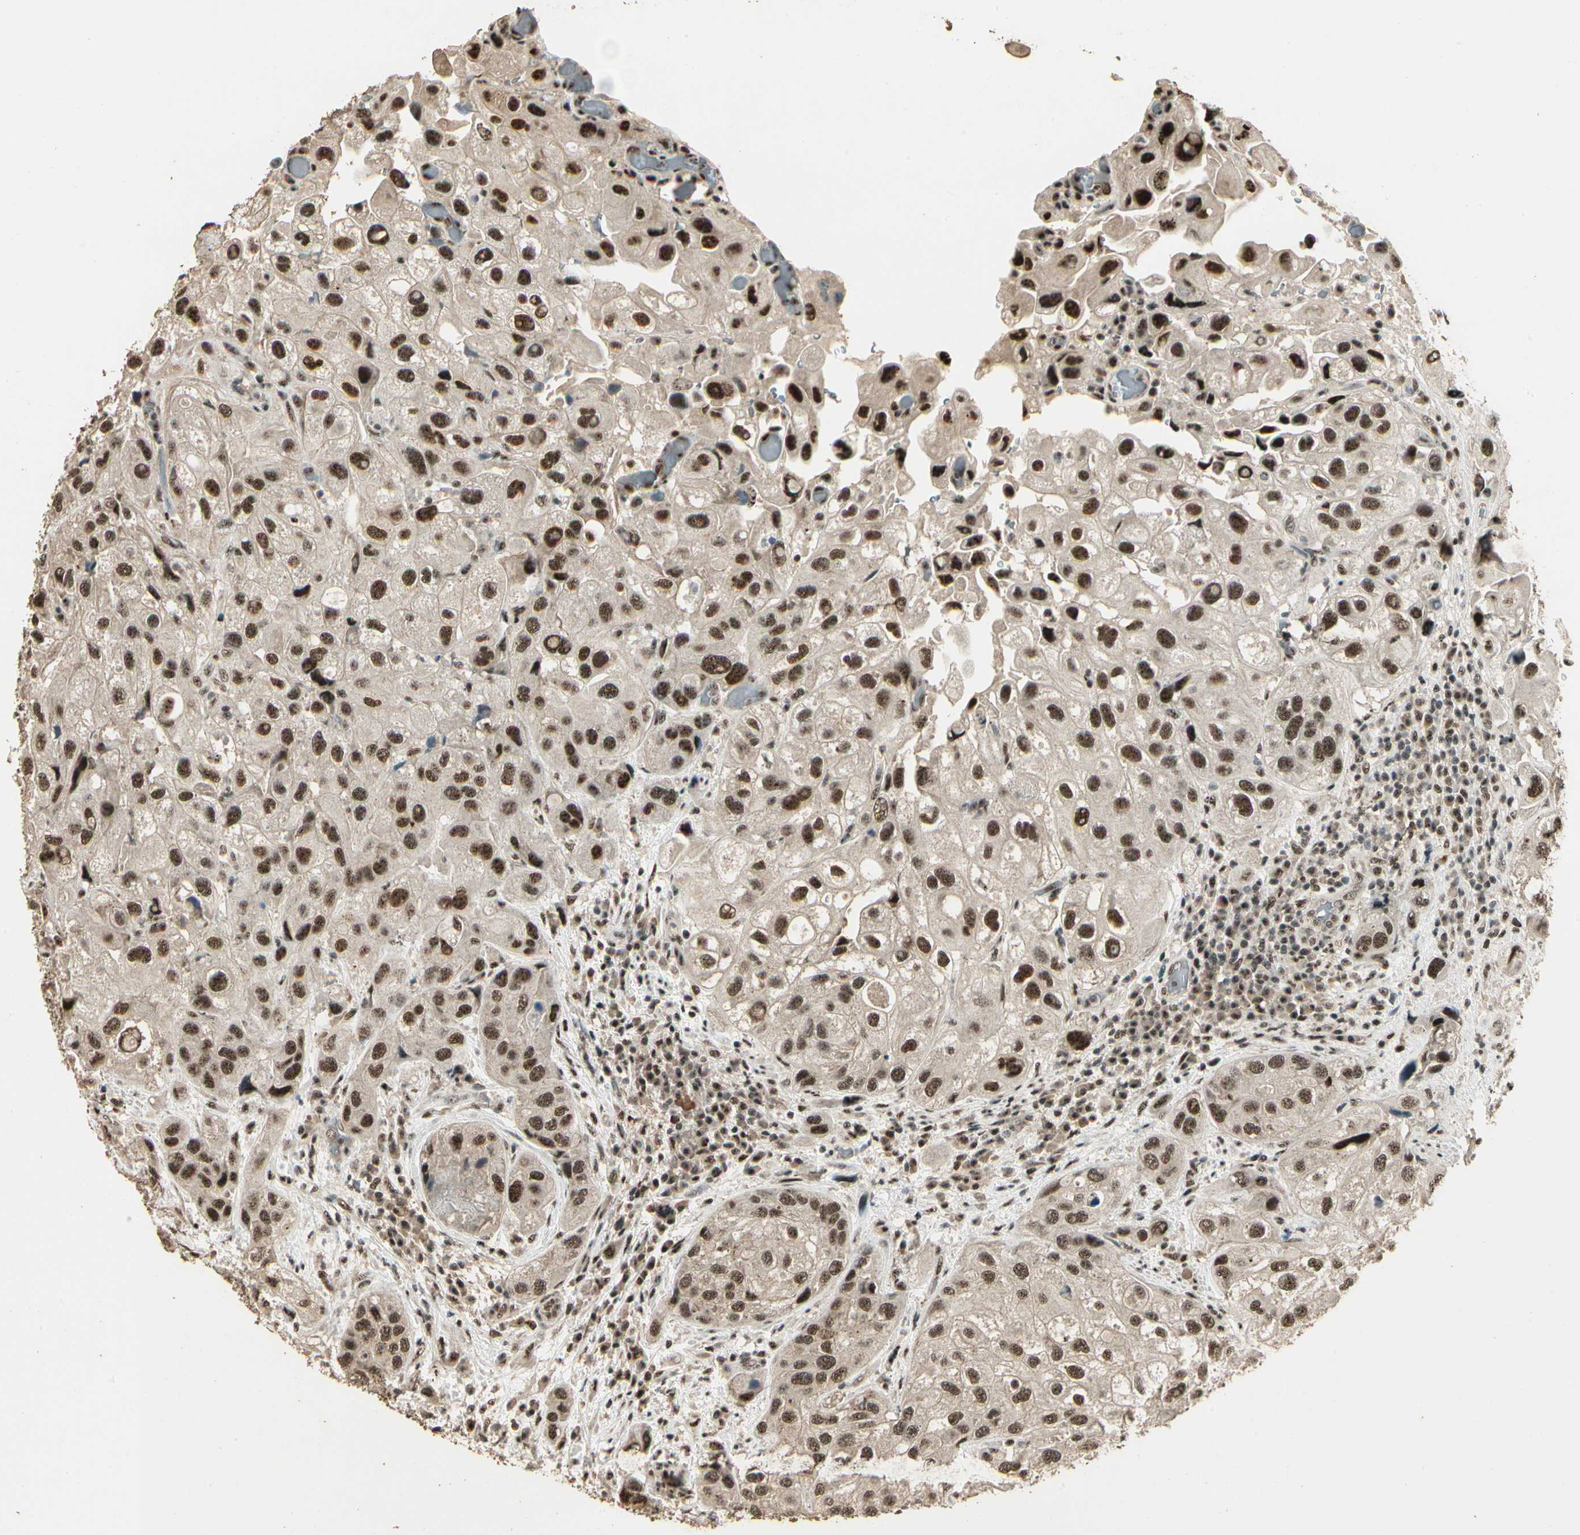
{"staining": {"intensity": "strong", "quantity": ">75%", "location": "nuclear"}, "tissue": "urothelial cancer", "cell_type": "Tumor cells", "image_type": "cancer", "snomed": [{"axis": "morphology", "description": "Urothelial carcinoma, High grade"}, {"axis": "topography", "description": "Urinary bladder"}], "caption": "An image of urothelial carcinoma (high-grade) stained for a protein demonstrates strong nuclear brown staining in tumor cells. Nuclei are stained in blue.", "gene": "RBM25", "patient": {"sex": "female", "age": 64}}